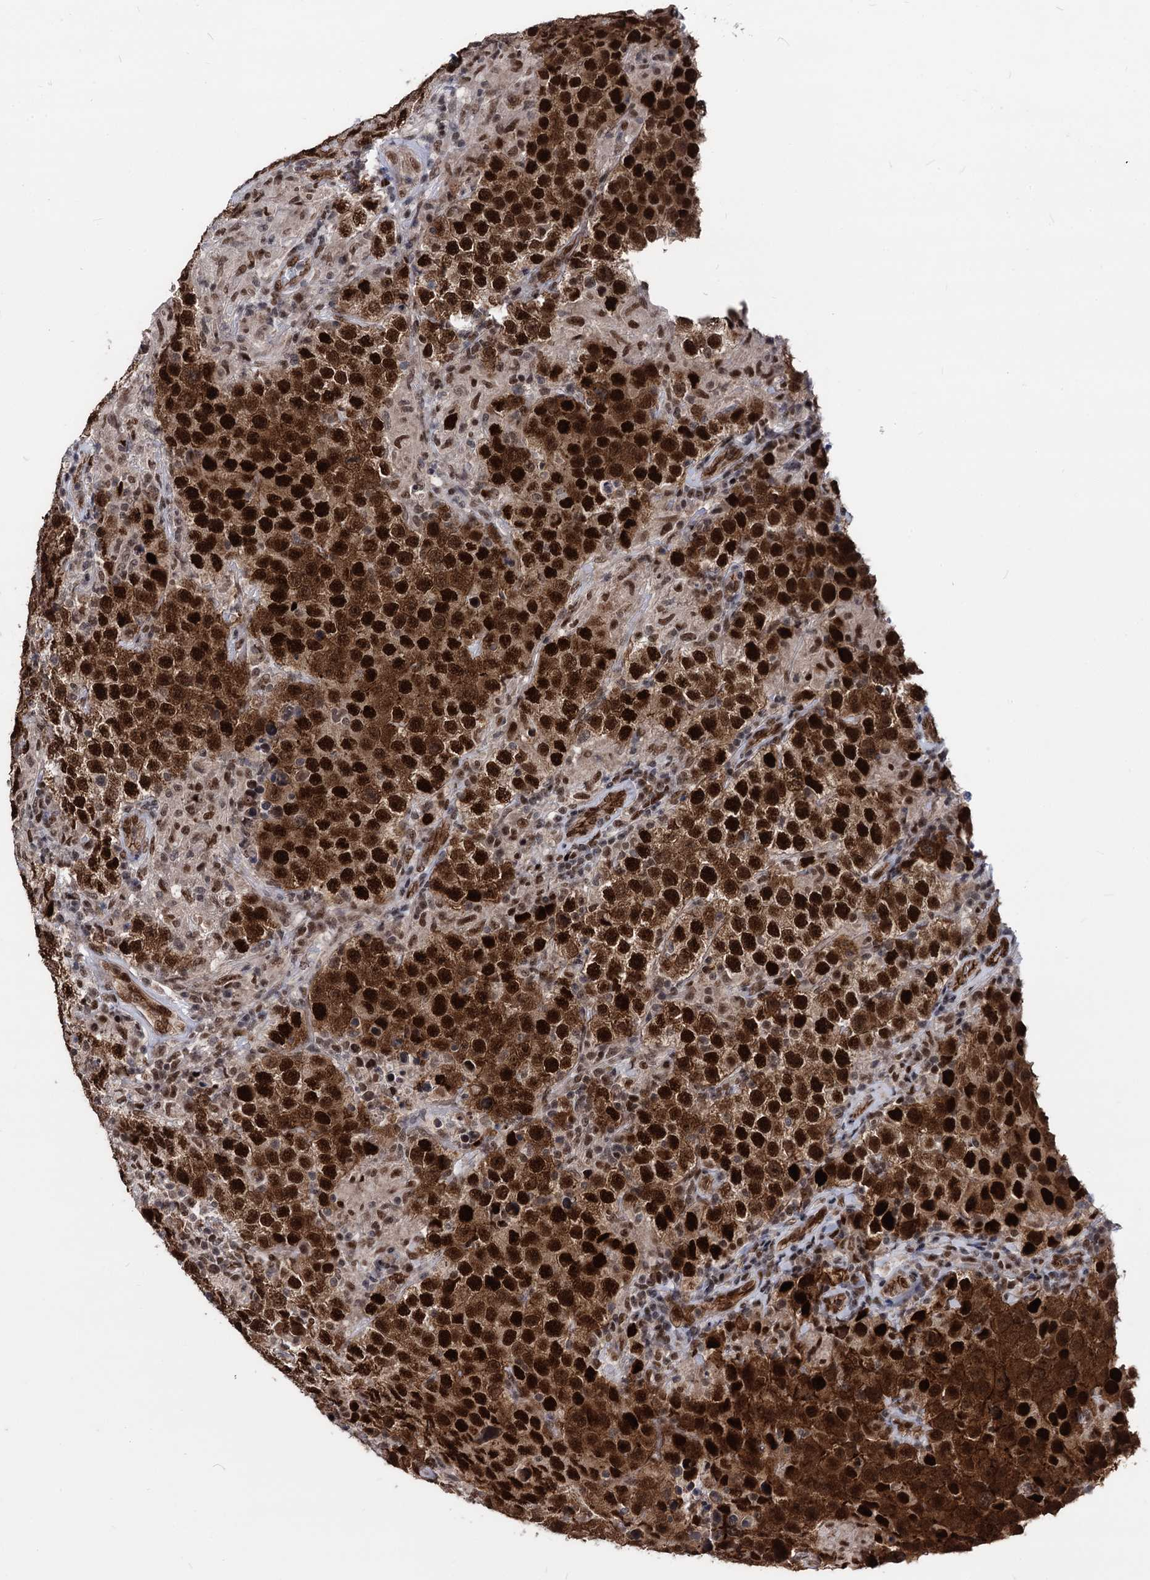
{"staining": {"intensity": "strong", "quantity": ">75%", "location": "cytoplasmic/membranous,nuclear"}, "tissue": "testis cancer", "cell_type": "Tumor cells", "image_type": "cancer", "snomed": [{"axis": "morphology", "description": "Normal tissue, NOS"}, {"axis": "morphology", "description": "Urothelial carcinoma, High grade"}, {"axis": "morphology", "description": "Seminoma, NOS"}, {"axis": "morphology", "description": "Carcinoma, Embryonal, NOS"}, {"axis": "topography", "description": "Urinary bladder"}, {"axis": "topography", "description": "Testis"}], "caption": "Immunohistochemistry (IHC) image of neoplastic tissue: human seminoma (testis) stained using immunohistochemistry displays high levels of strong protein expression localized specifically in the cytoplasmic/membranous and nuclear of tumor cells, appearing as a cytoplasmic/membranous and nuclear brown color.", "gene": "GALNT11", "patient": {"sex": "male", "age": 41}}